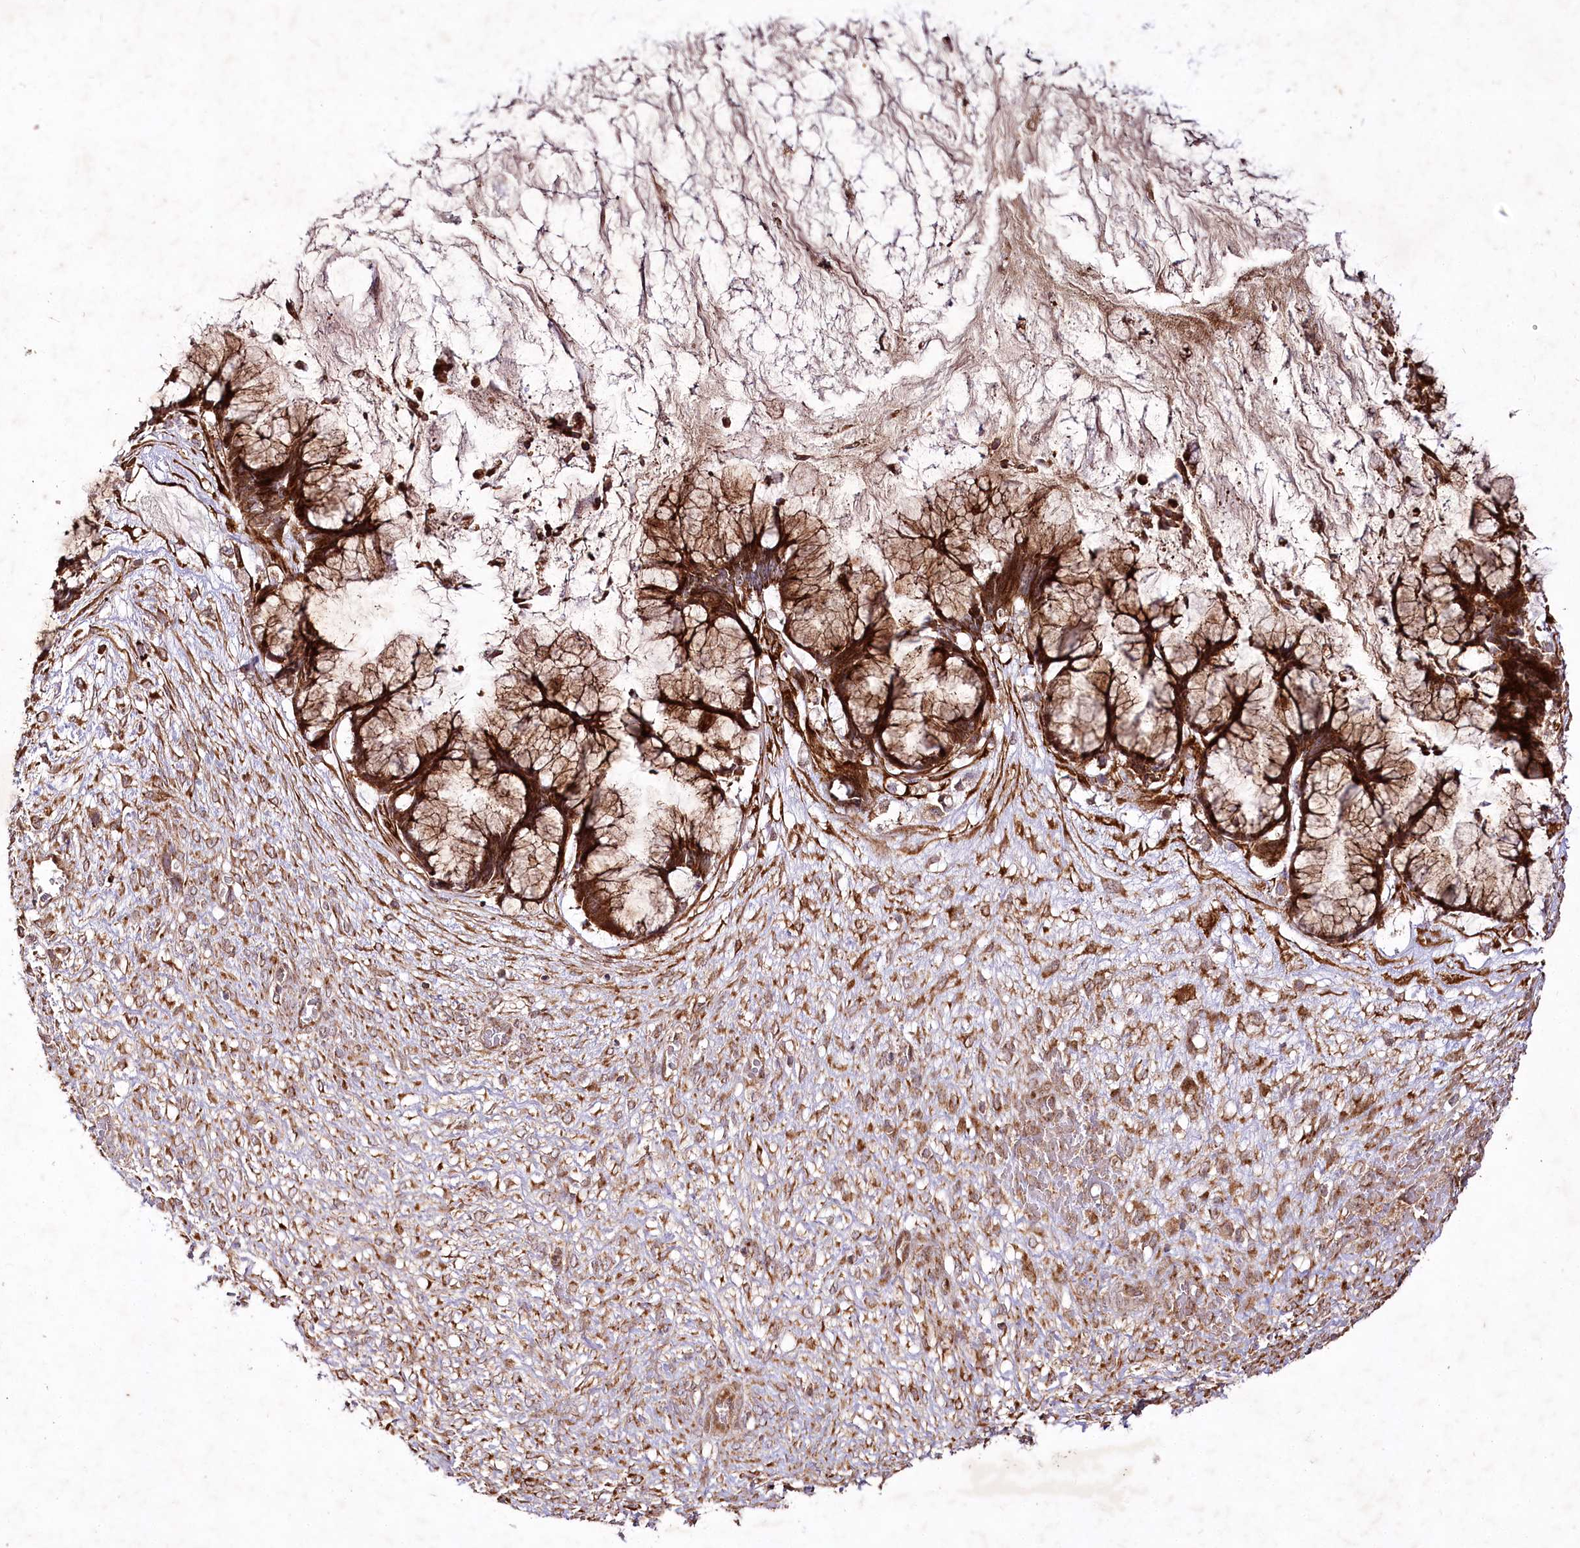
{"staining": {"intensity": "strong", "quantity": ">75%", "location": "cytoplasmic/membranous"}, "tissue": "ovarian cancer", "cell_type": "Tumor cells", "image_type": "cancer", "snomed": [{"axis": "morphology", "description": "Cystadenocarcinoma, mucinous, NOS"}, {"axis": "topography", "description": "Ovary"}], "caption": "Tumor cells display strong cytoplasmic/membranous expression in approximately >75% of cells in mucinous cystadenocarcinoma (ovarian).", "gene": "PSTK", "patient": {"sex": "female", "age": 42}}